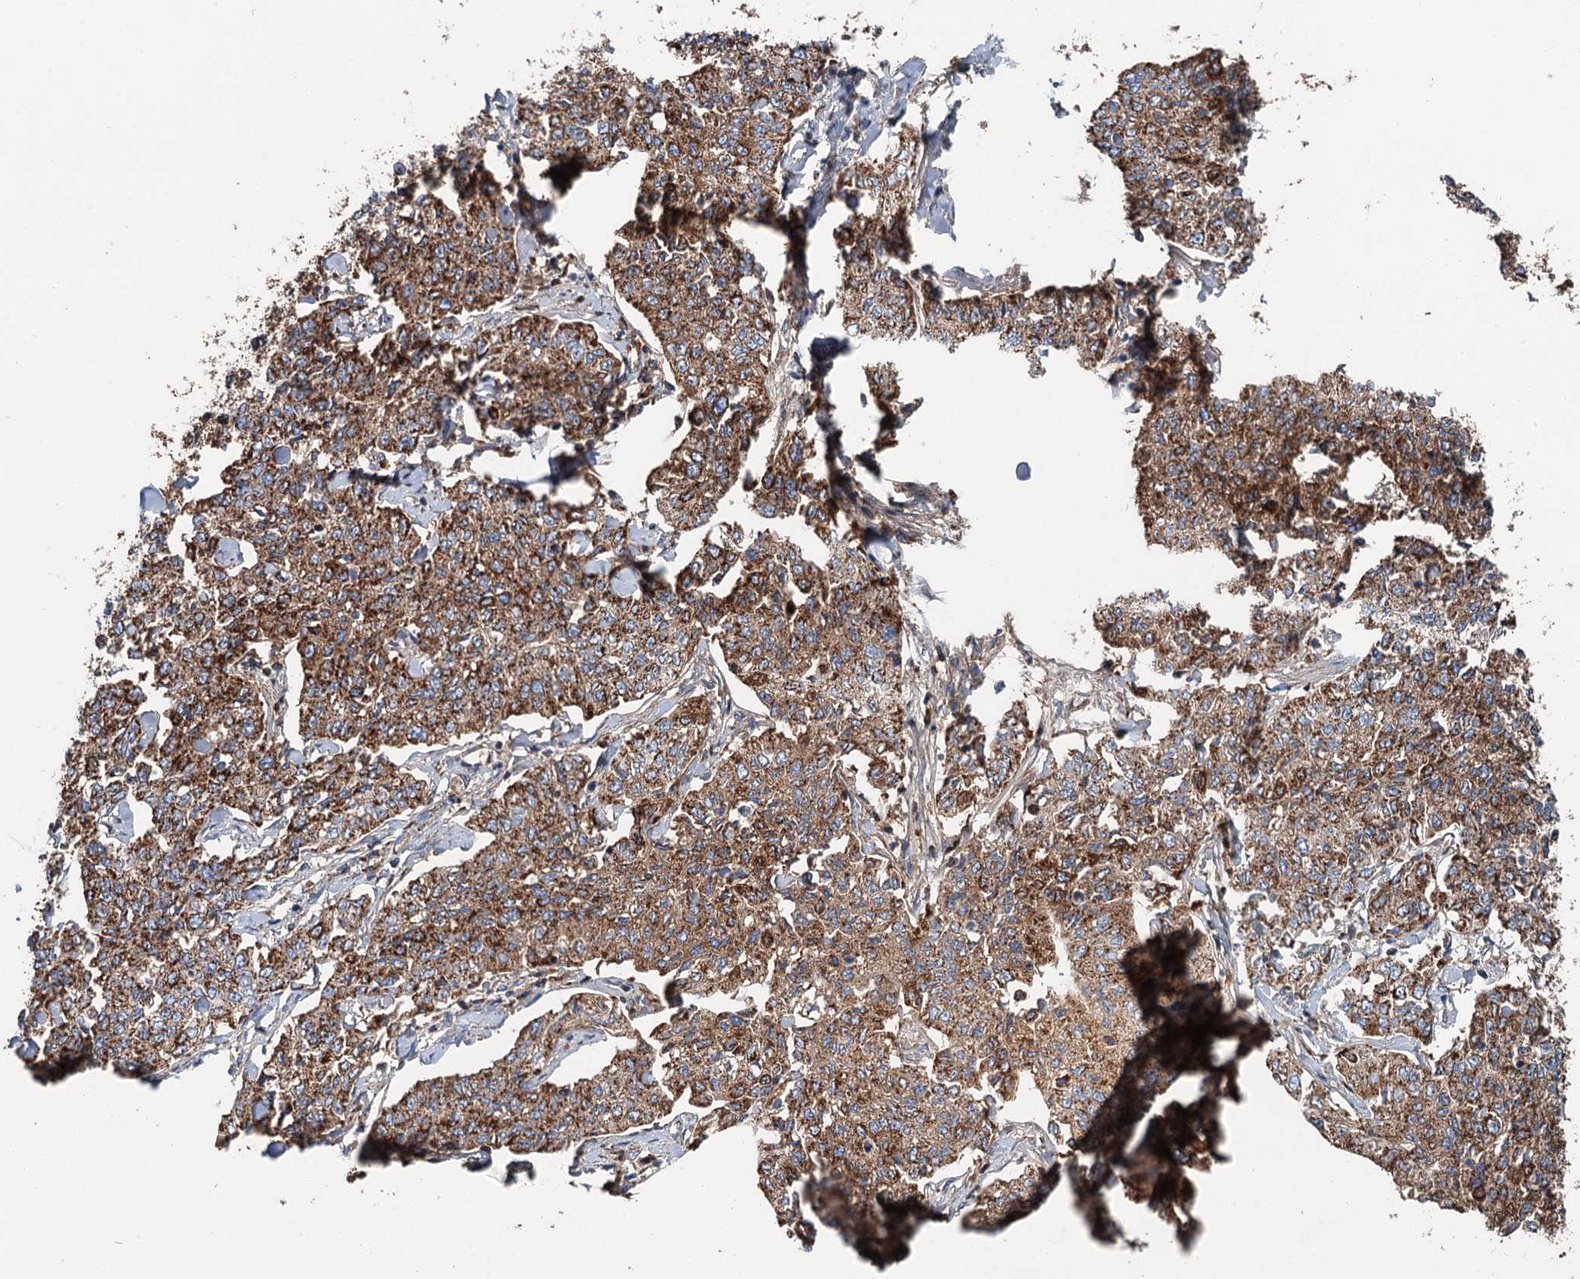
{"staining": {"intensity": "moderate", "quantity": ">75%", "location": "cytoplasmic/membranous"}, "tissue": "cervical cancer", "cell_type": "Tumor cells", "image_type": "cancer", "snomed": [{"axis": "morphology", "description": "Squamous cell carcinoma, NOS"}, {"axis": "topography", "description": "Cervix"}], "caption": "Immunohistochemical staining of human squamous cell carcinoma (cervical) shows moderate cytoplasmic/membranous protein expression in approximately >75% of tumor cells. (DAB = brown stain, brightfield microscopy at high magnification).", "gene": "IVD", "patient": {"sex": "female", "age": 35}}